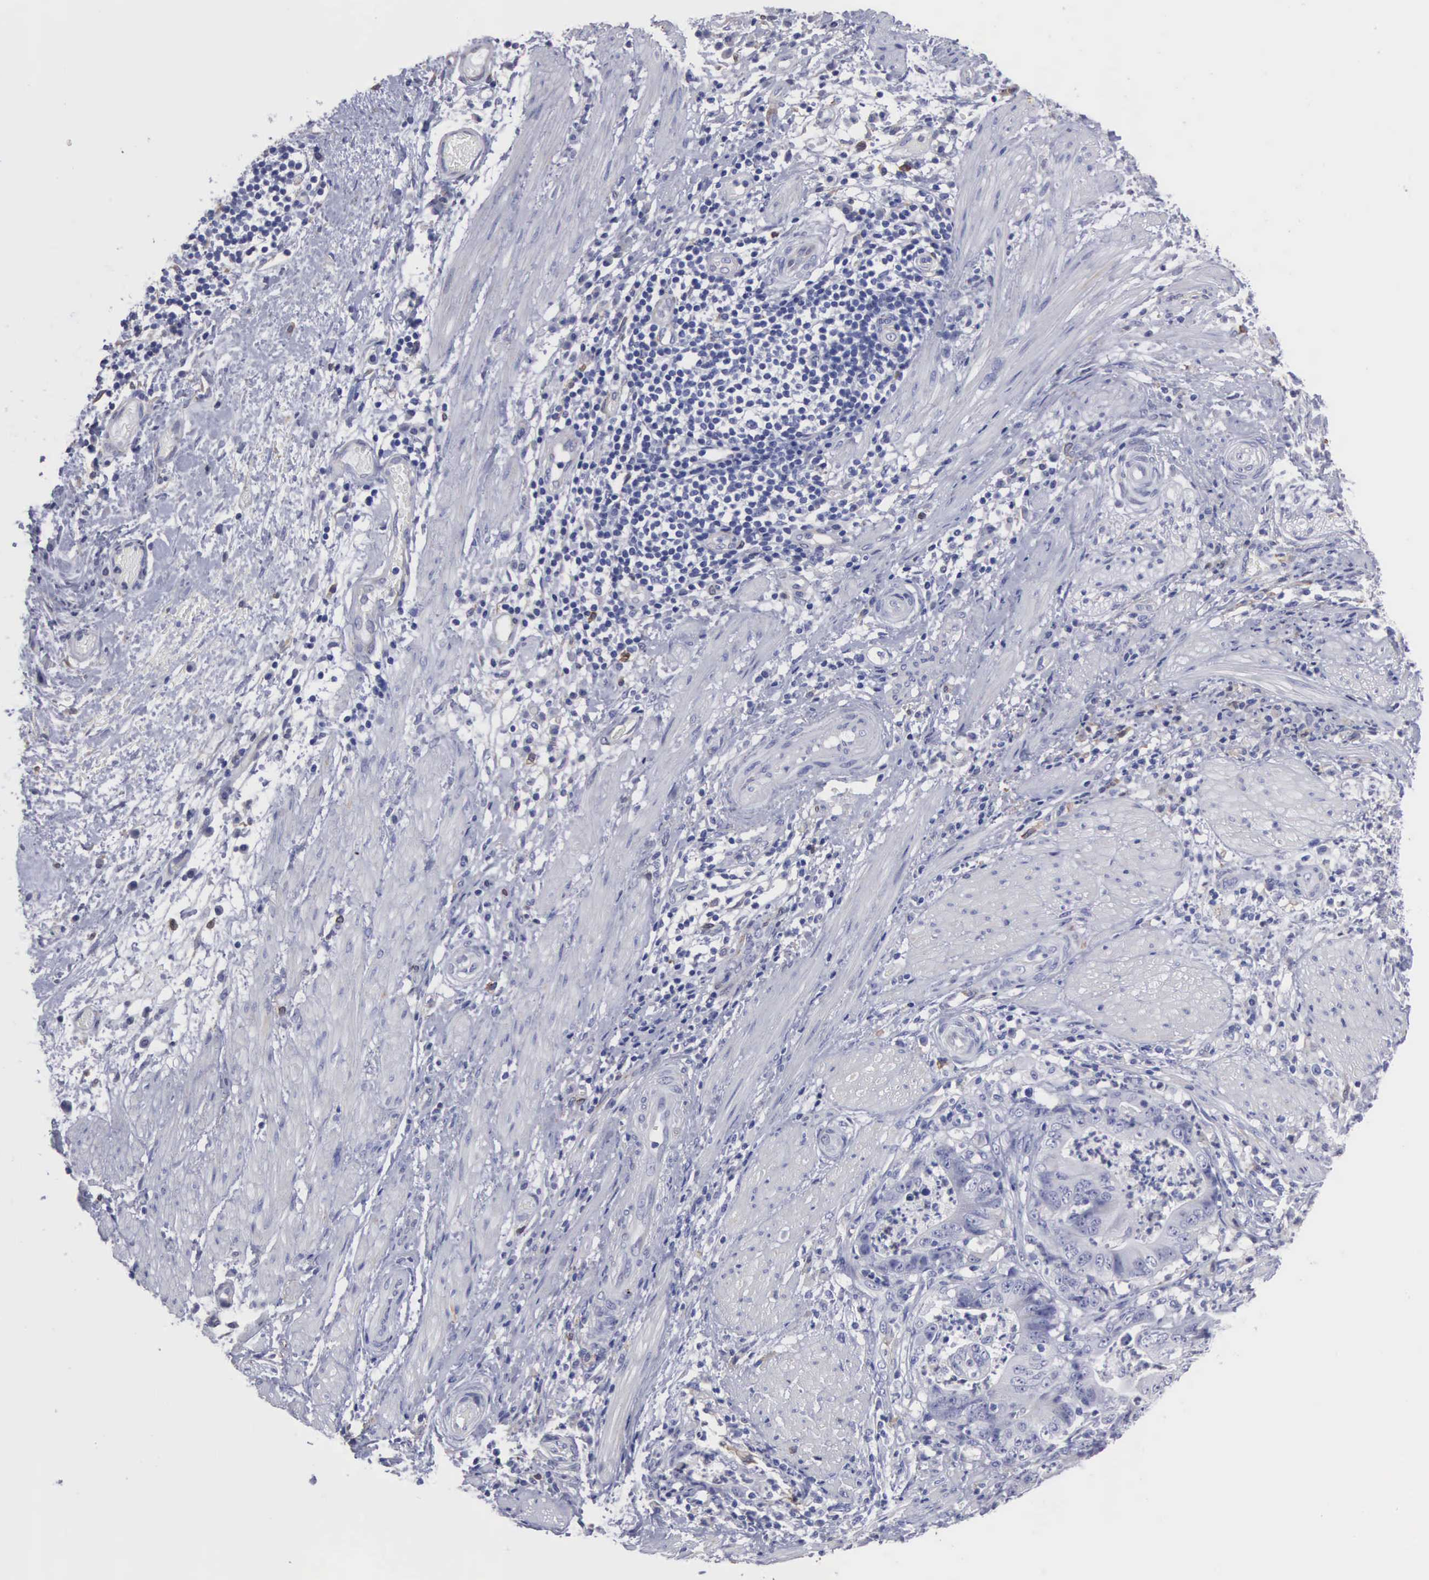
{"staining": {"intensity": "negative", "quantity": "none", "location": "none"}, "tissue": "stomach cancer", "cell_type": "Tumor cells", "image_type": "cancer", "snomed": [{"axis": "morphology", "description": "Adenocarcinoma, NOS"}, {"axis": "topography", "description": "Stomach, lower"}], "caption": "Immunohistochemical staining of human adenocarcinoma (stomach) demonstrates no significant positivity in tumor cells. (Brightfield microscopy of DAB immunohistochemistry at high magnification).", "gene": "LIN52", "patient": {"sex": "female", "age": 86}}